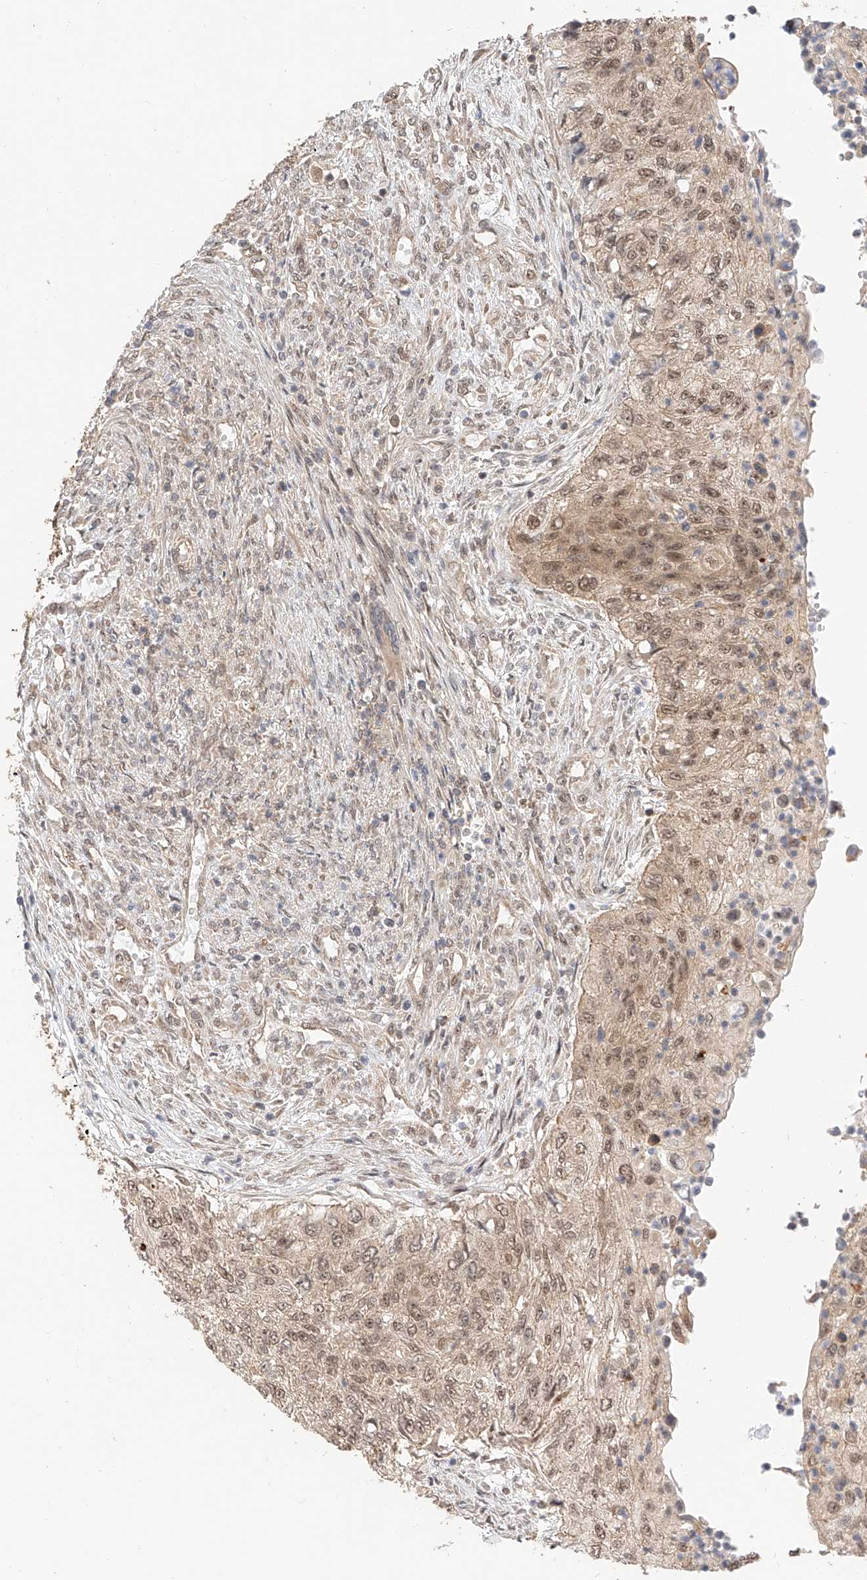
{"staining": {"intensity": "weak", "quantity": ">75%", "location": "nuclear"}, "tissue": "urothelial cancer", "cell_type": "Tumor cells", "image_type": "cancer", "snomed": [{"axis": "morphology", "description": "Urothelial carcinoma, High grade"}, {"axis": "topography", "description": "Urinary bladder"}], "caption": "A low amount of weak nuclear positivity is appreciated in about >75% of tumor cells in high-grade urothelial carcinoma tissue. Using DAB (3,3'-diaminobenzidine) (brown) and hematoxylin (blue) stains, captured at high magnification using brightfield microscopy.", "gene": "EIF4H", "patient": {"sex": "female", "age": 60}}